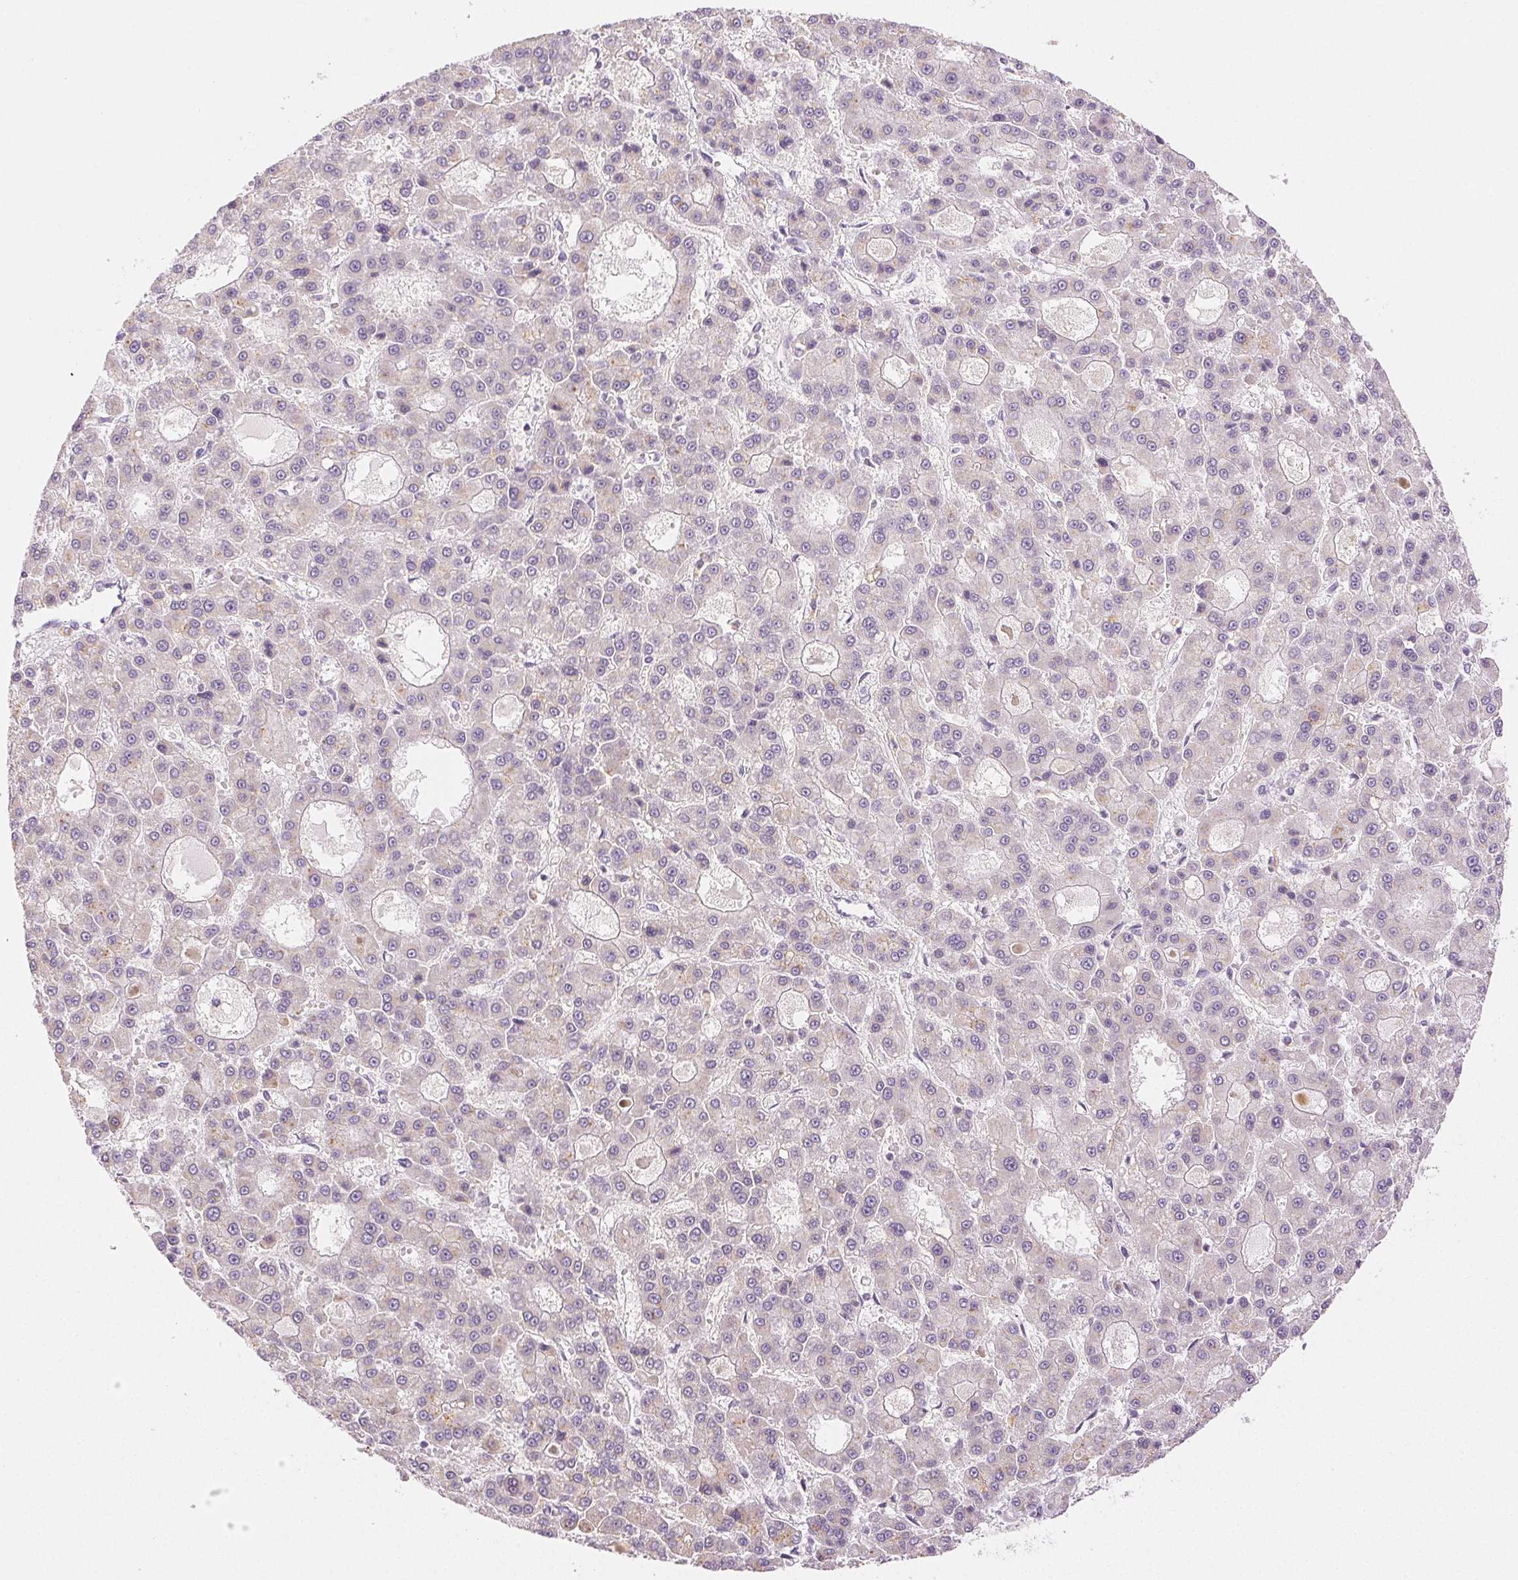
{"staining": {"intensity": "negative", "quantity": "none", "location": "none"}, "tissue": "liver cancer", "cell_type": "Tumor cells", "image_type": "cancer", "snomed": [{"axis": "morphology", "description": "Carcinoma, Hepatocellular, NOS"}, {"axis": "topography", "description": "Liver"}], "caption": "An image of human liver cancer (hepatocellular carcinoma) is negative for staining in tumor cells.", "gene": "SLC5A2", "patient": {"sex": "male", "age": 70}}